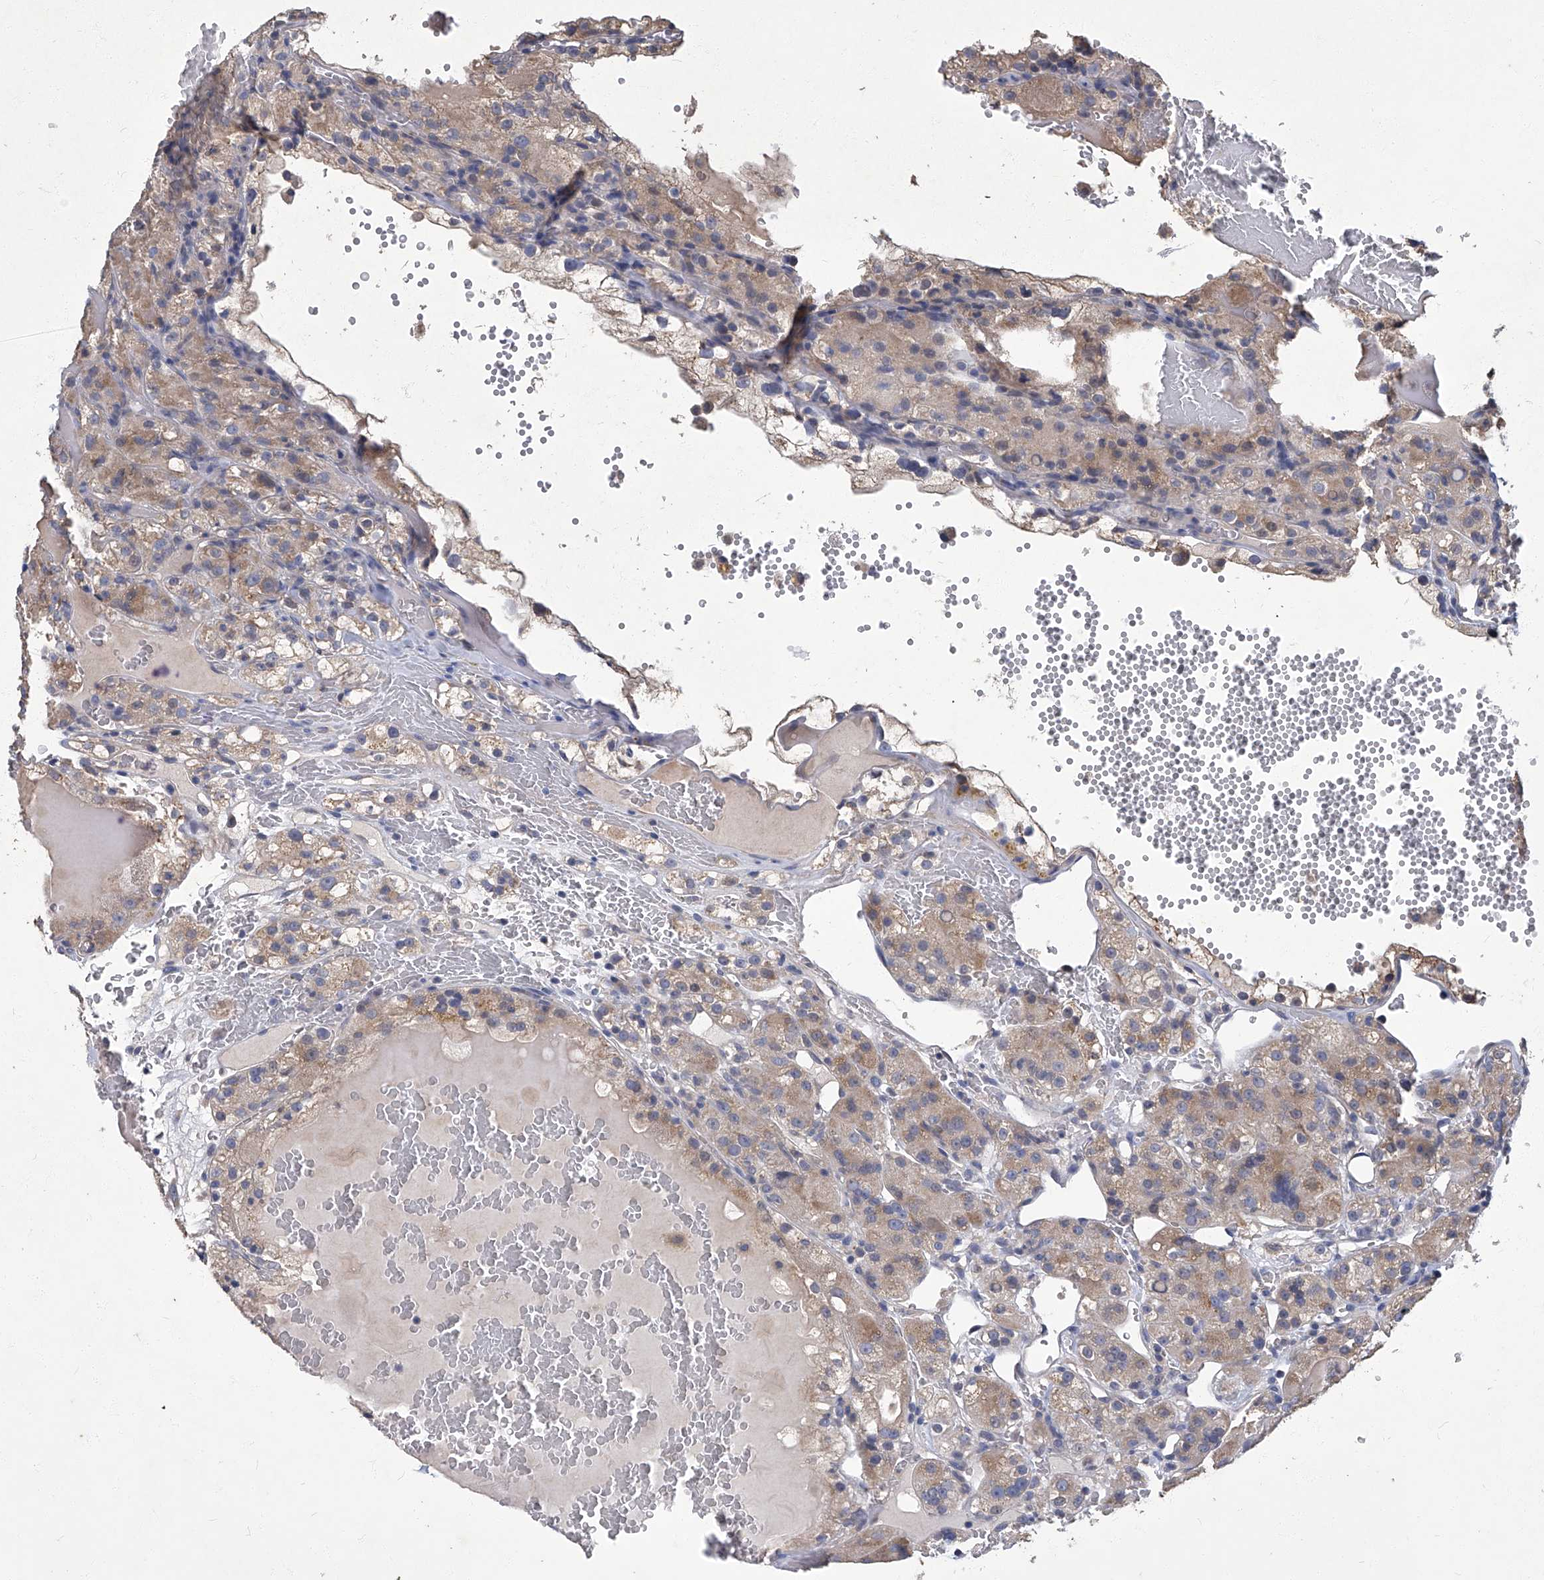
{"staining": {"intensity": "weak", "quantity": "25%-75%", "location": "cytoplasmic/membranous"}, "tissue": "renal cancer", "cell_type": "Tumor cells", "image_type": "cancer", "snomed": [{"axis": "morphology", "description": "Normal tissue, NOS"}, {"axis": "morphology", "description": "Adenocarcinoma, NOS"}, {"axis": "topography", "description": "Kidney"}], "caption": "About 25%-75% of tumor cells in human renal adenocarcinoma reveal weak cytoplasmic/membranous protein expression as visualized by brown immunohistochemical staining.", "gene": "TGFBR1", "patient": {"sex": "male", "age": 61}}